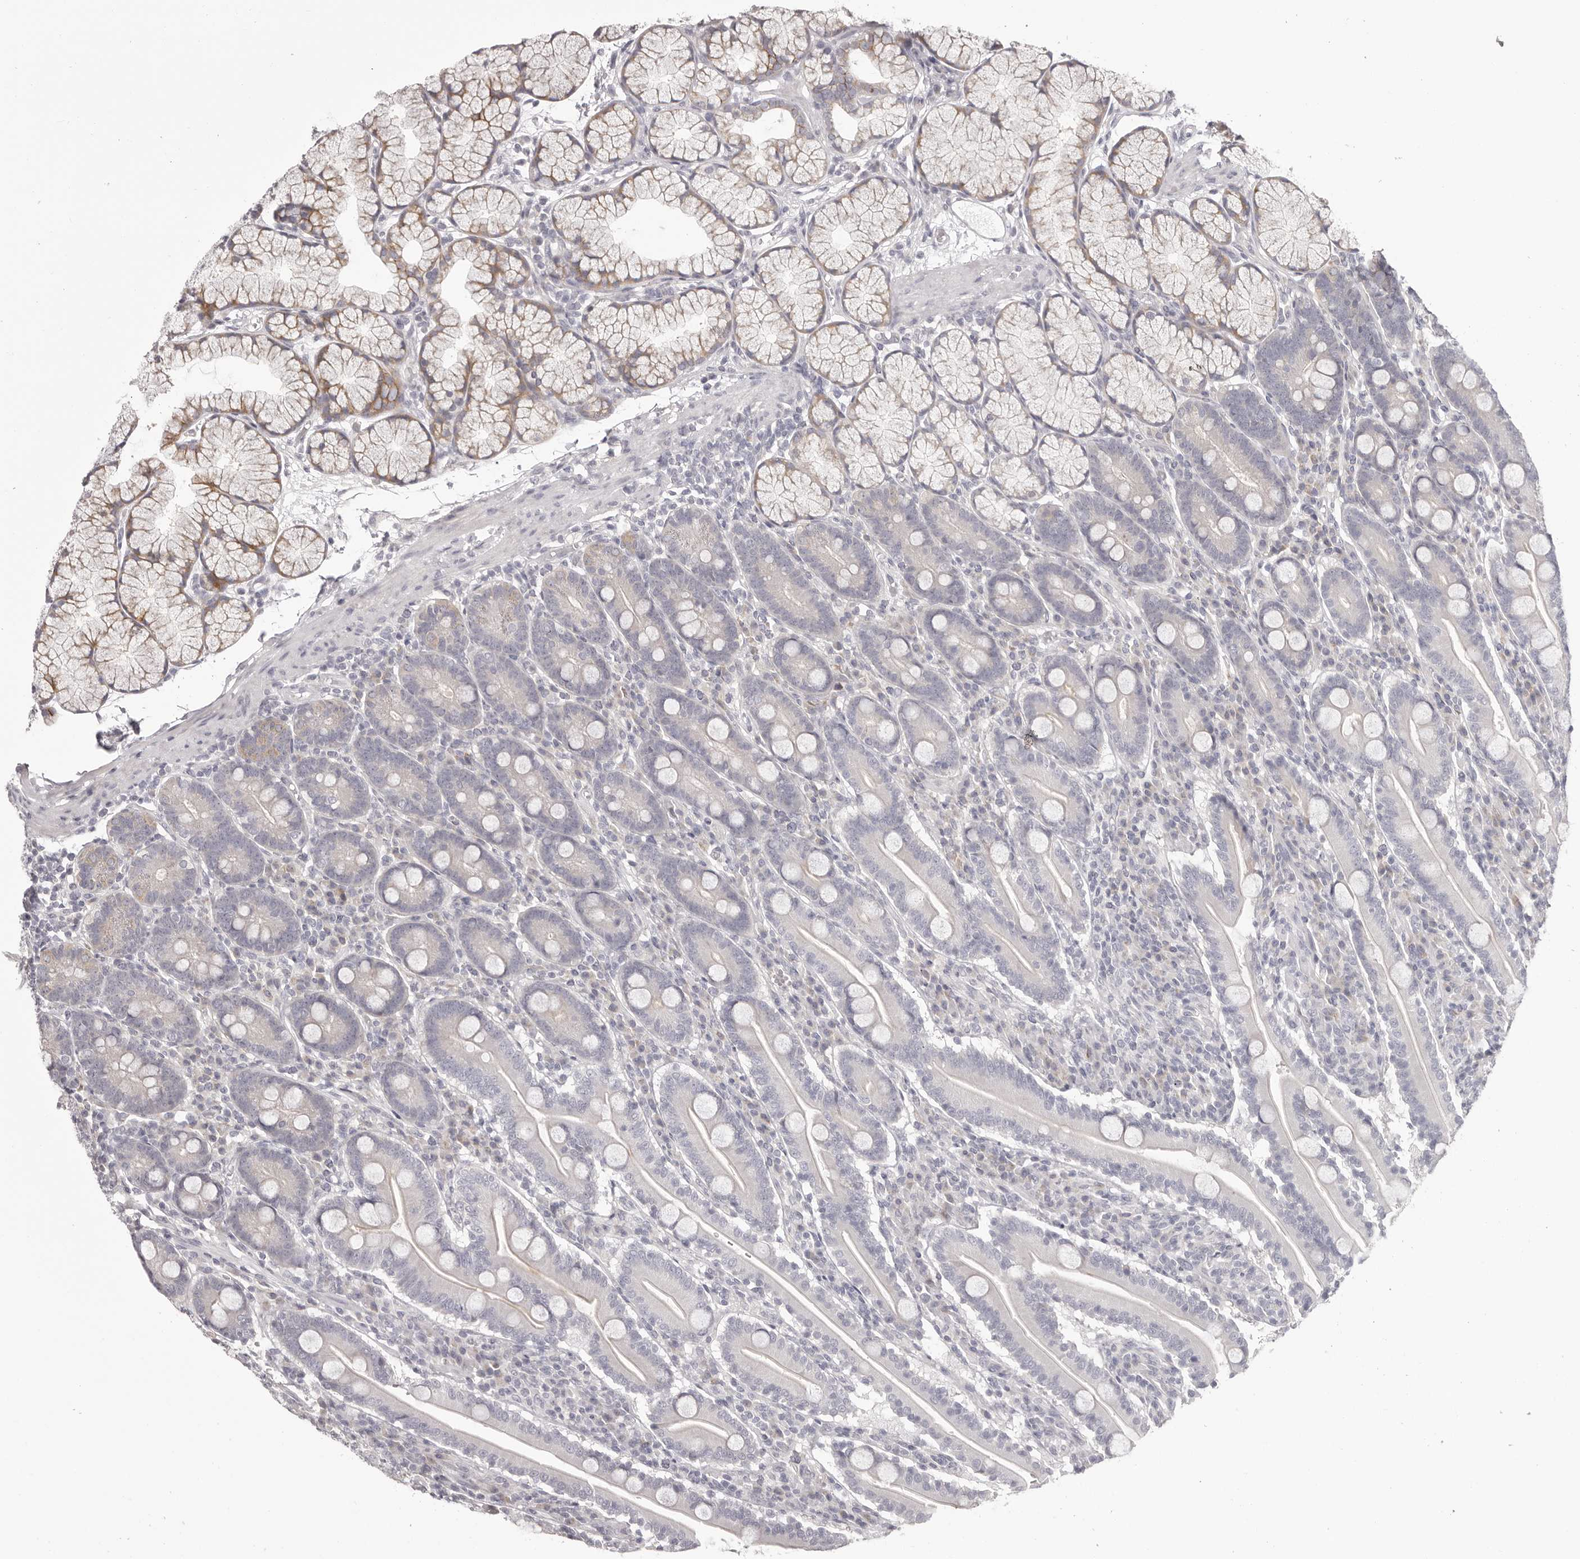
{"staining": {"intensity": "moderate", "quantity": "<25%", "location": "cytoplasmic/membranous"}, "tissue": "duodenum", "cell_type": "Glandular cells", "image_type": "normal", "snomed": [{"axis": "morphology", "description": "Normal tissue, NOS"}, {"axis": "topography", "description": "Duodenum"}], "caption": "Human duodenum stained for a protein (brown) shows moderate cytoplasmic/membranous positive staining in about <25% of glandular cells.", "gene": "OTUD3", "patient": {"sex": "male", "age": 35}}